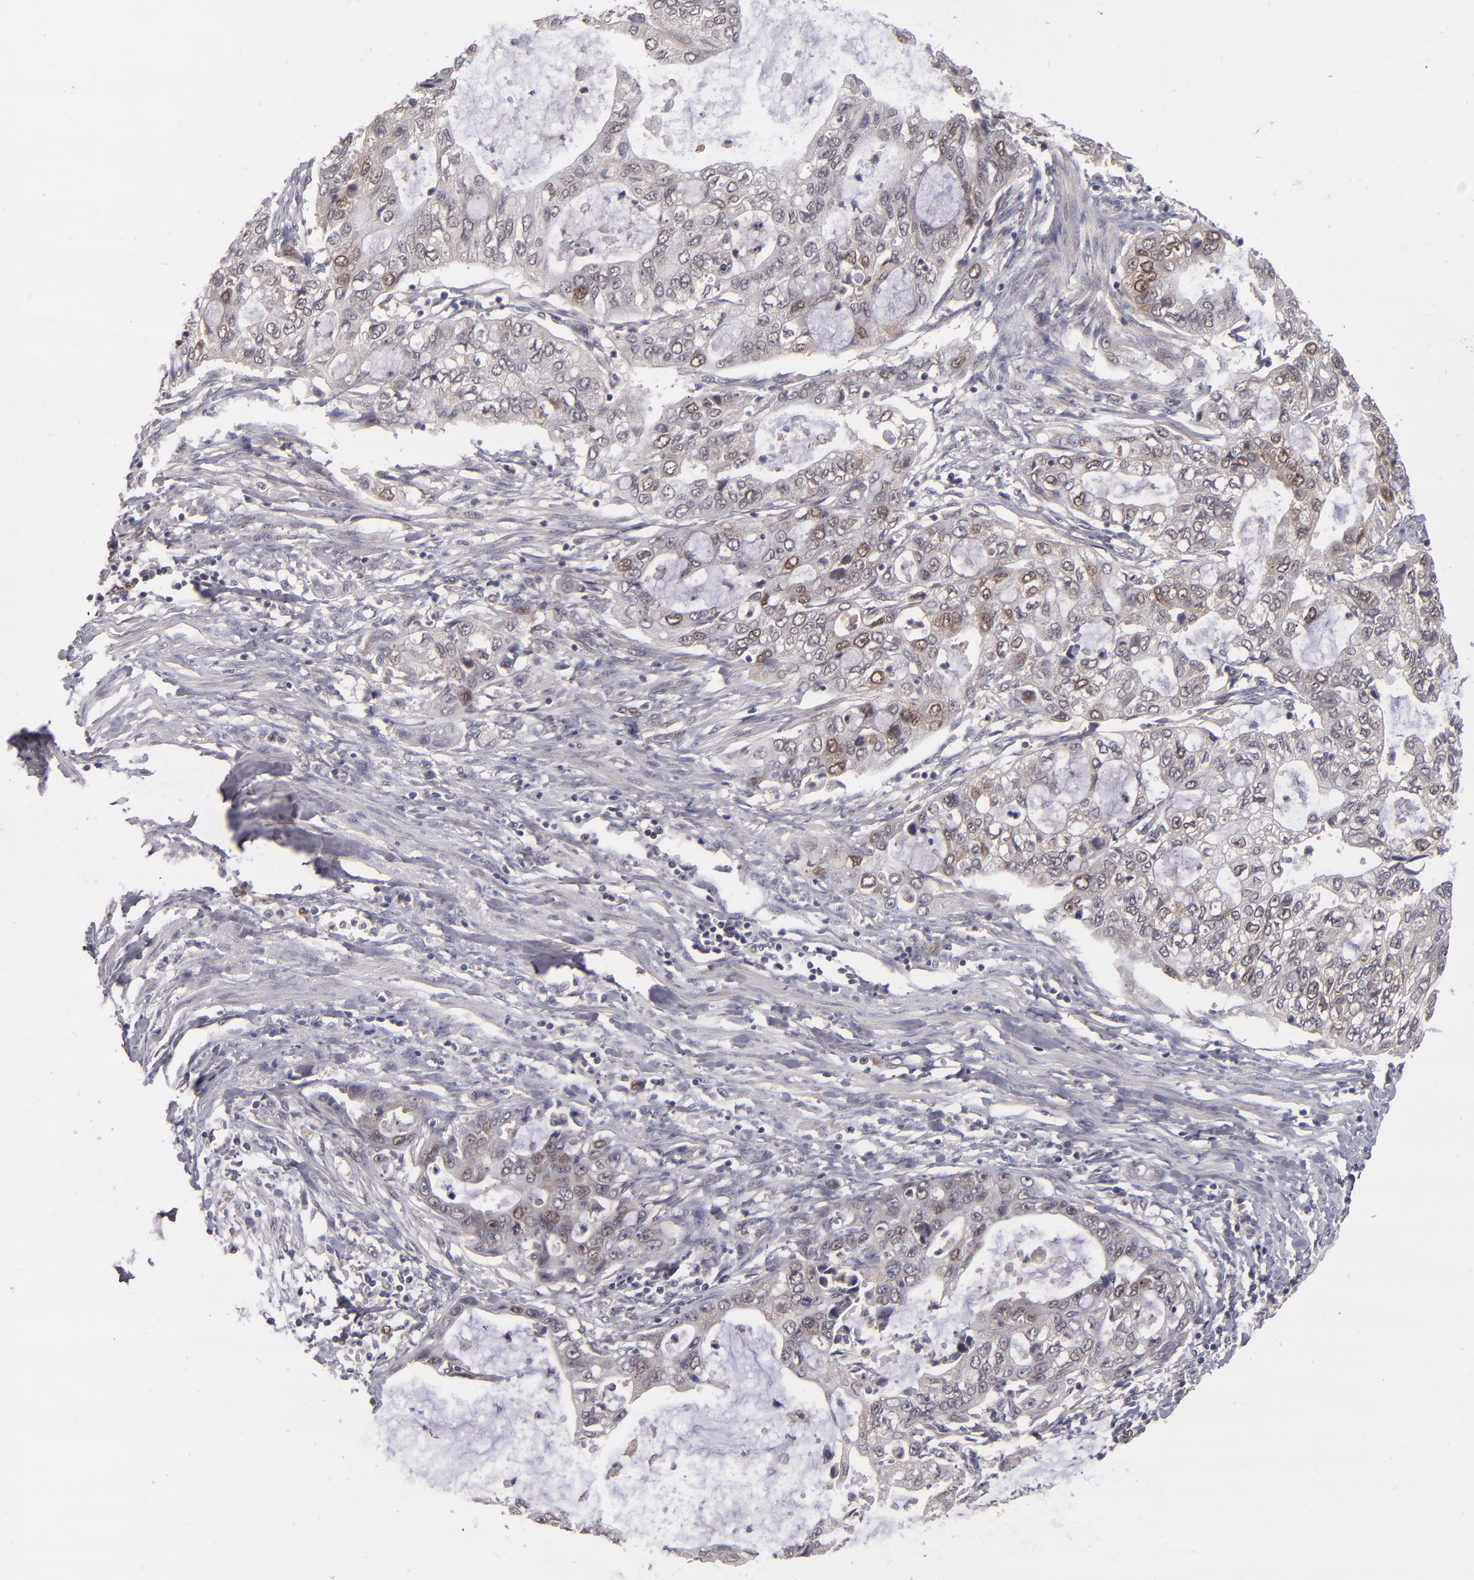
{"staining": {"intensity": "moderate", "quantity": ">75%", "location": "cytoplasmic/membranous,nuclear"}, "tissue": "stomach cancer", "cell_type": "Tumor cells", "image_type": "cancer", "snomed": [{"axis": "morphology", "description": "Adenocarcinoma, NOS"}, {"axis": "topography", "description": "Stomach, upper"}], "caption": "Protein analysis of stomach cancer (adenocarcinoma) tissue displays moderate cytoplasmic/membranous and nuclear staining in approximately >75% of tumor cells.", "gene": "TYMS", "patient": {"sex": "female", "age": 52}}